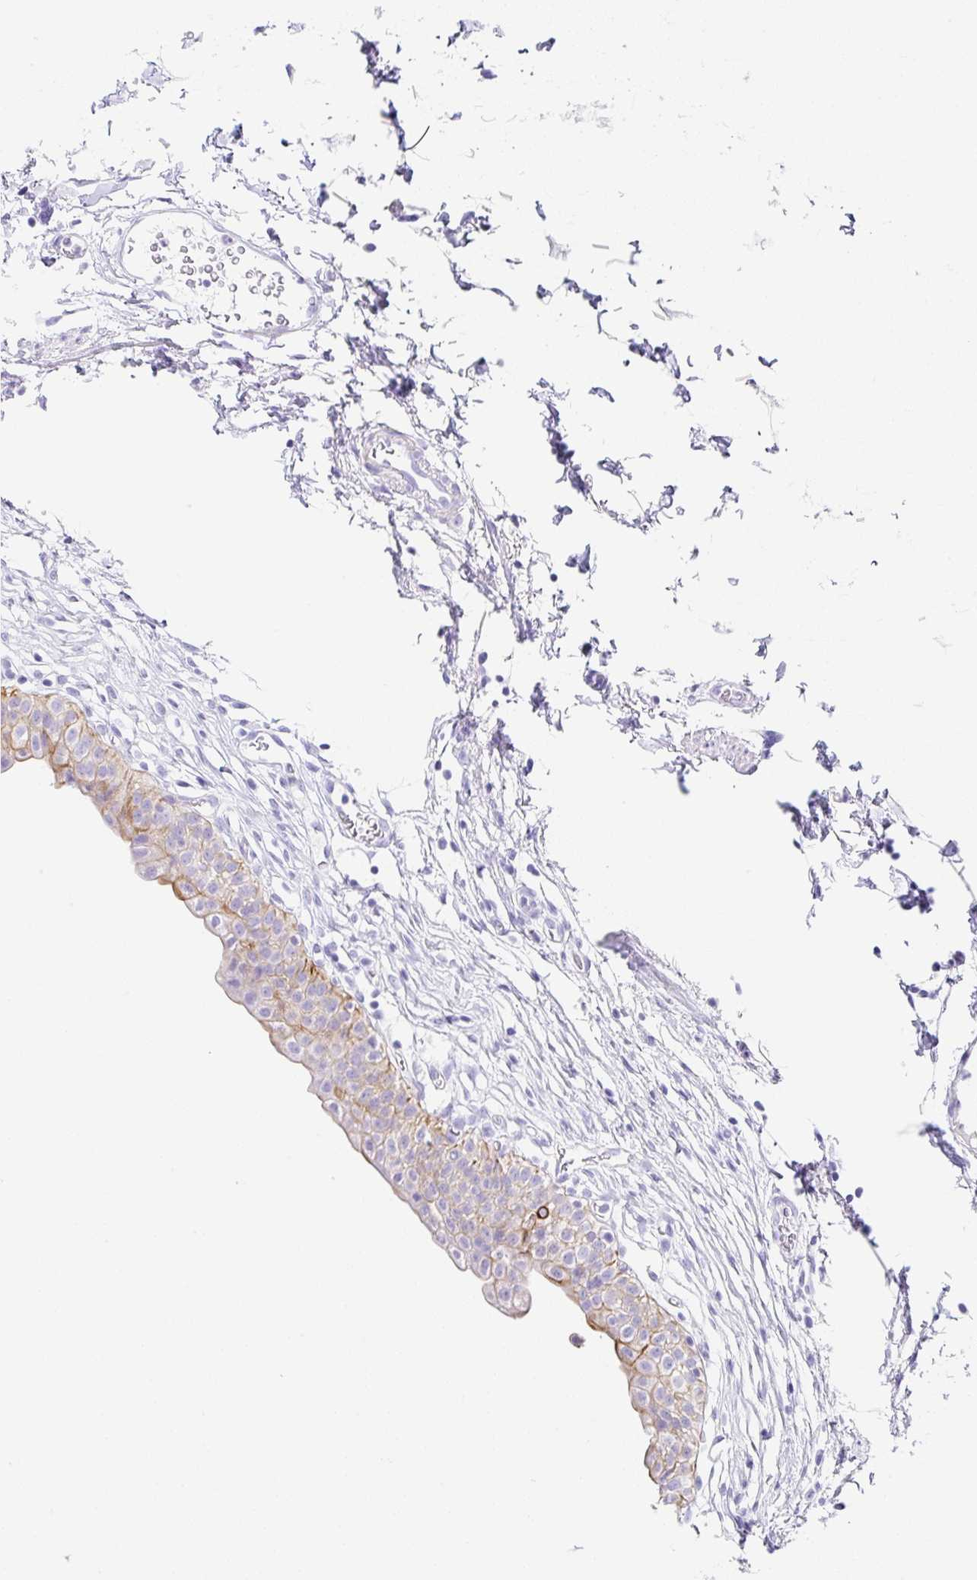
{"staining": {"intensity": "strong", "quantity": "25%-75%", "location": "cytoplasmic/membranous"}, "tissue": "urinary bladder", "cell_type": "Urothelial cells", "image_type": "normal", "snomed": [{"axis": "morphology", "description": "Normal tissue, NOS"}, {"axis": "topography", "description": "Urinary bladder"}, {"axis": "topography", "description": "Peripheral nerve tissue"}], "caption": "This histopathology image shows benign urinary bladder stained with immunohistochemistry to label a protein in brown. The cytoplasmic/membranous of urothelial cells show strong positivity for the protein. Nuclei are counter-stained blue.", "gene": "CLDND2", "patient": {"sex": "male", "age": 55}}